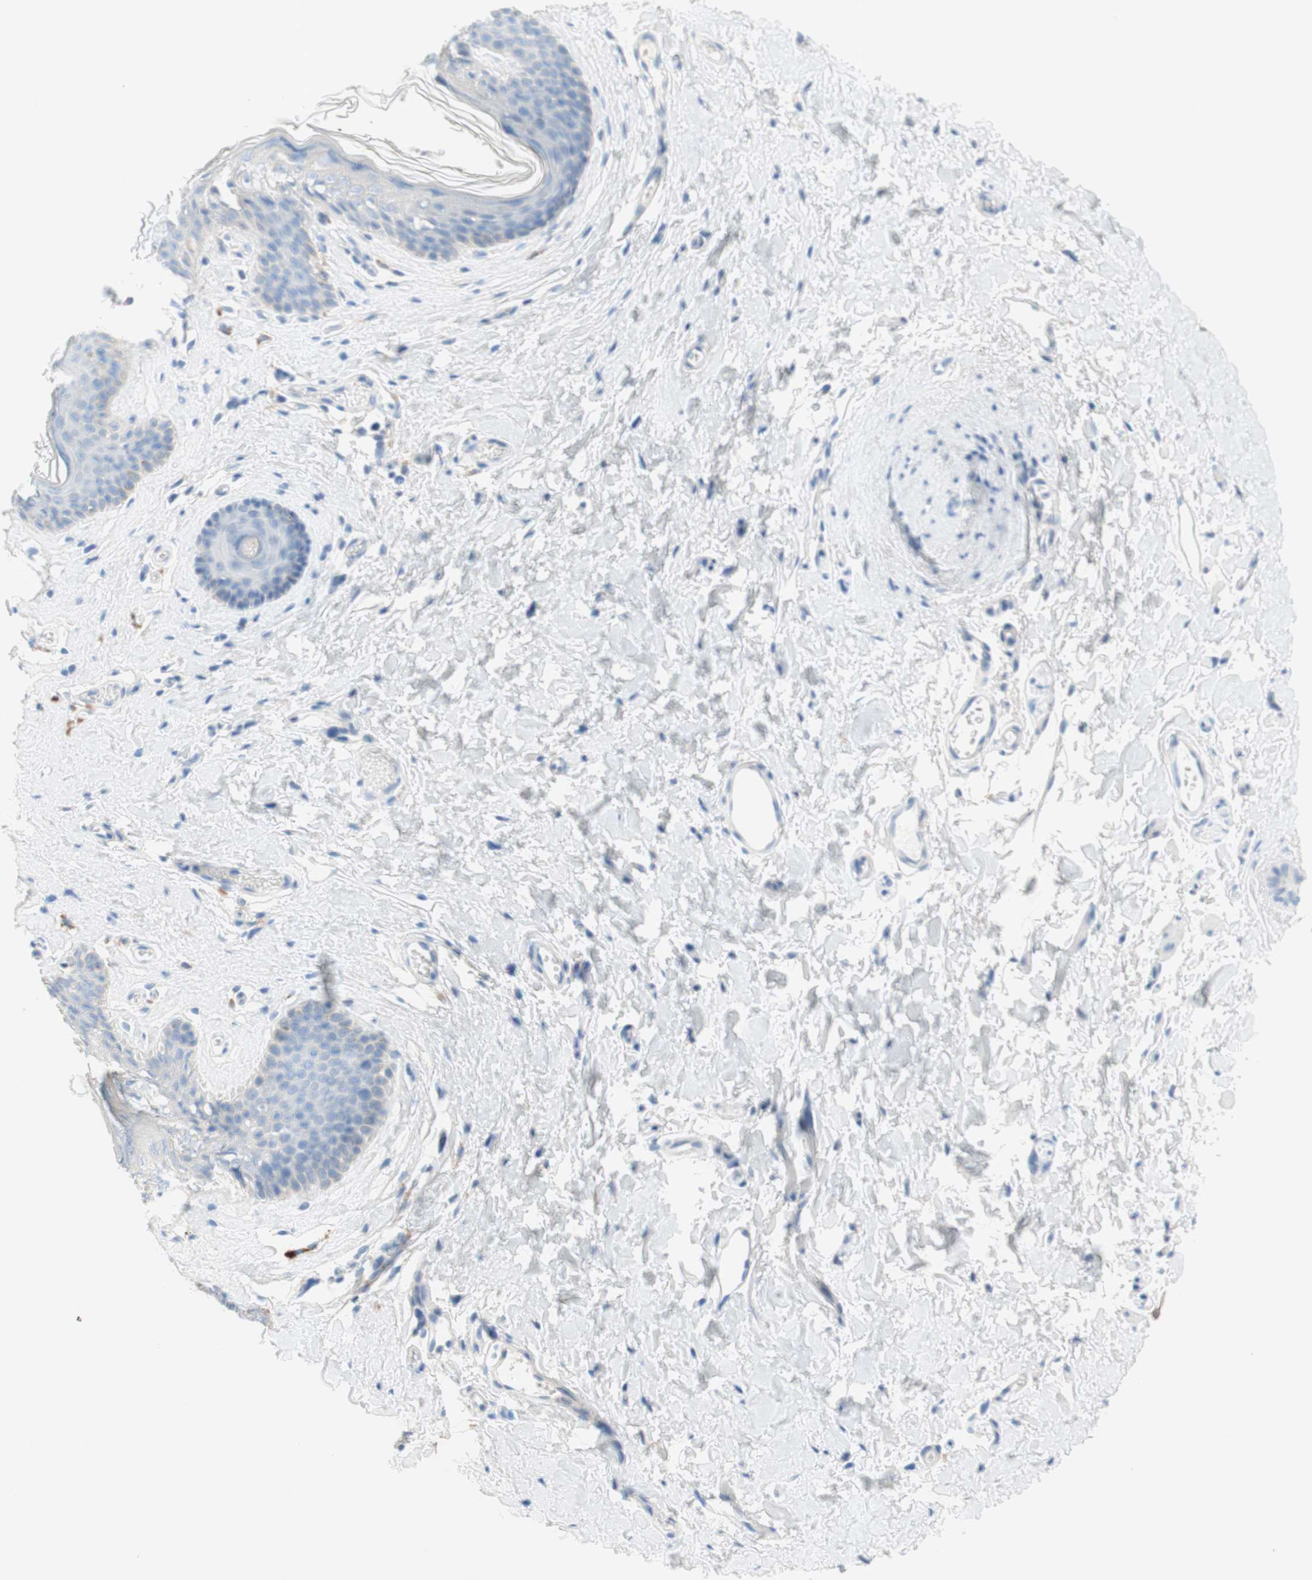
{"staining": {"intensity": "weak", "quantity": "<25%", "location": "cytoplasmic/membranous"}, "tissue": "skin", "cell_type": "Epidermal cells", "image_type": "normal", "snomed": [{"axis": "morphology", "description": "Normal tissue, NOS"}, {"axis": "morphology", "description": "Inflammation, NOS"}, {"axis": "topography", "description": "Vulva"}], "caption": "IHC histopathology image of benign skin: human skin stained with DAB (3,3'-diaminobenzidine) exhibits no significant protein staining in epidermal cells.", "gene": "POLR2J3", "patient": {"sex": "female", "age": 84}}